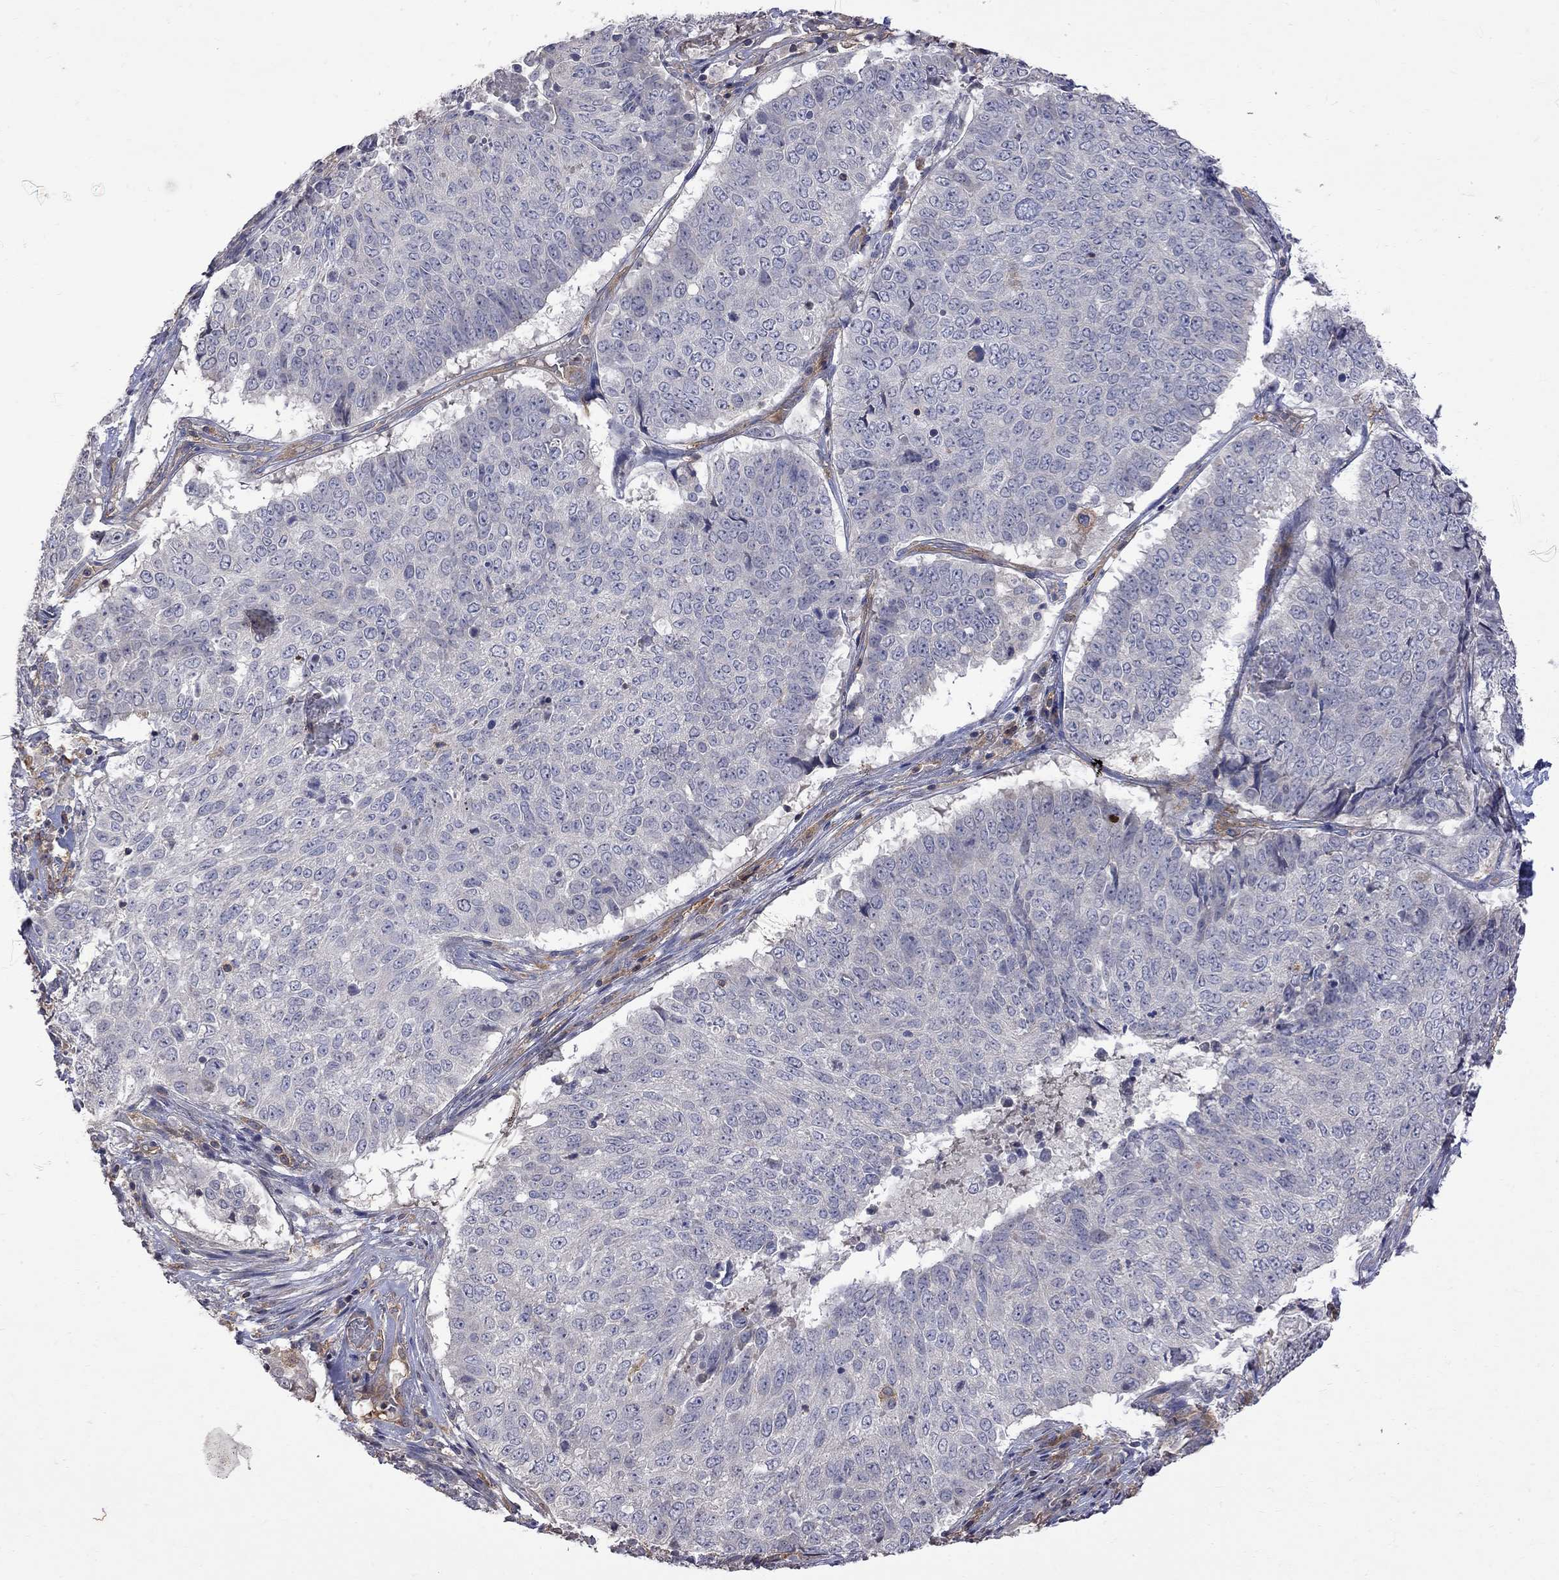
{"staining": {"intensity": "negative", "quantity": "none", "location": "none"}, "tissue": "lung cancer", "cell_type": "Tumor cells", "image_type": "cancer", "snomed": [{"axis": "morphology", "description": "Squamous cell carcinoma, NOS"}, {"axis": "topography", "description": "Lung"}], "caption": "Immunohistochemistry image of human lung cancer (squamous cell carcinoma) stained for a protein (brown), which exhibits no staining in tumor cells.", "gene": "ABI3", "patient": {"sex": "male", "age": 64}}